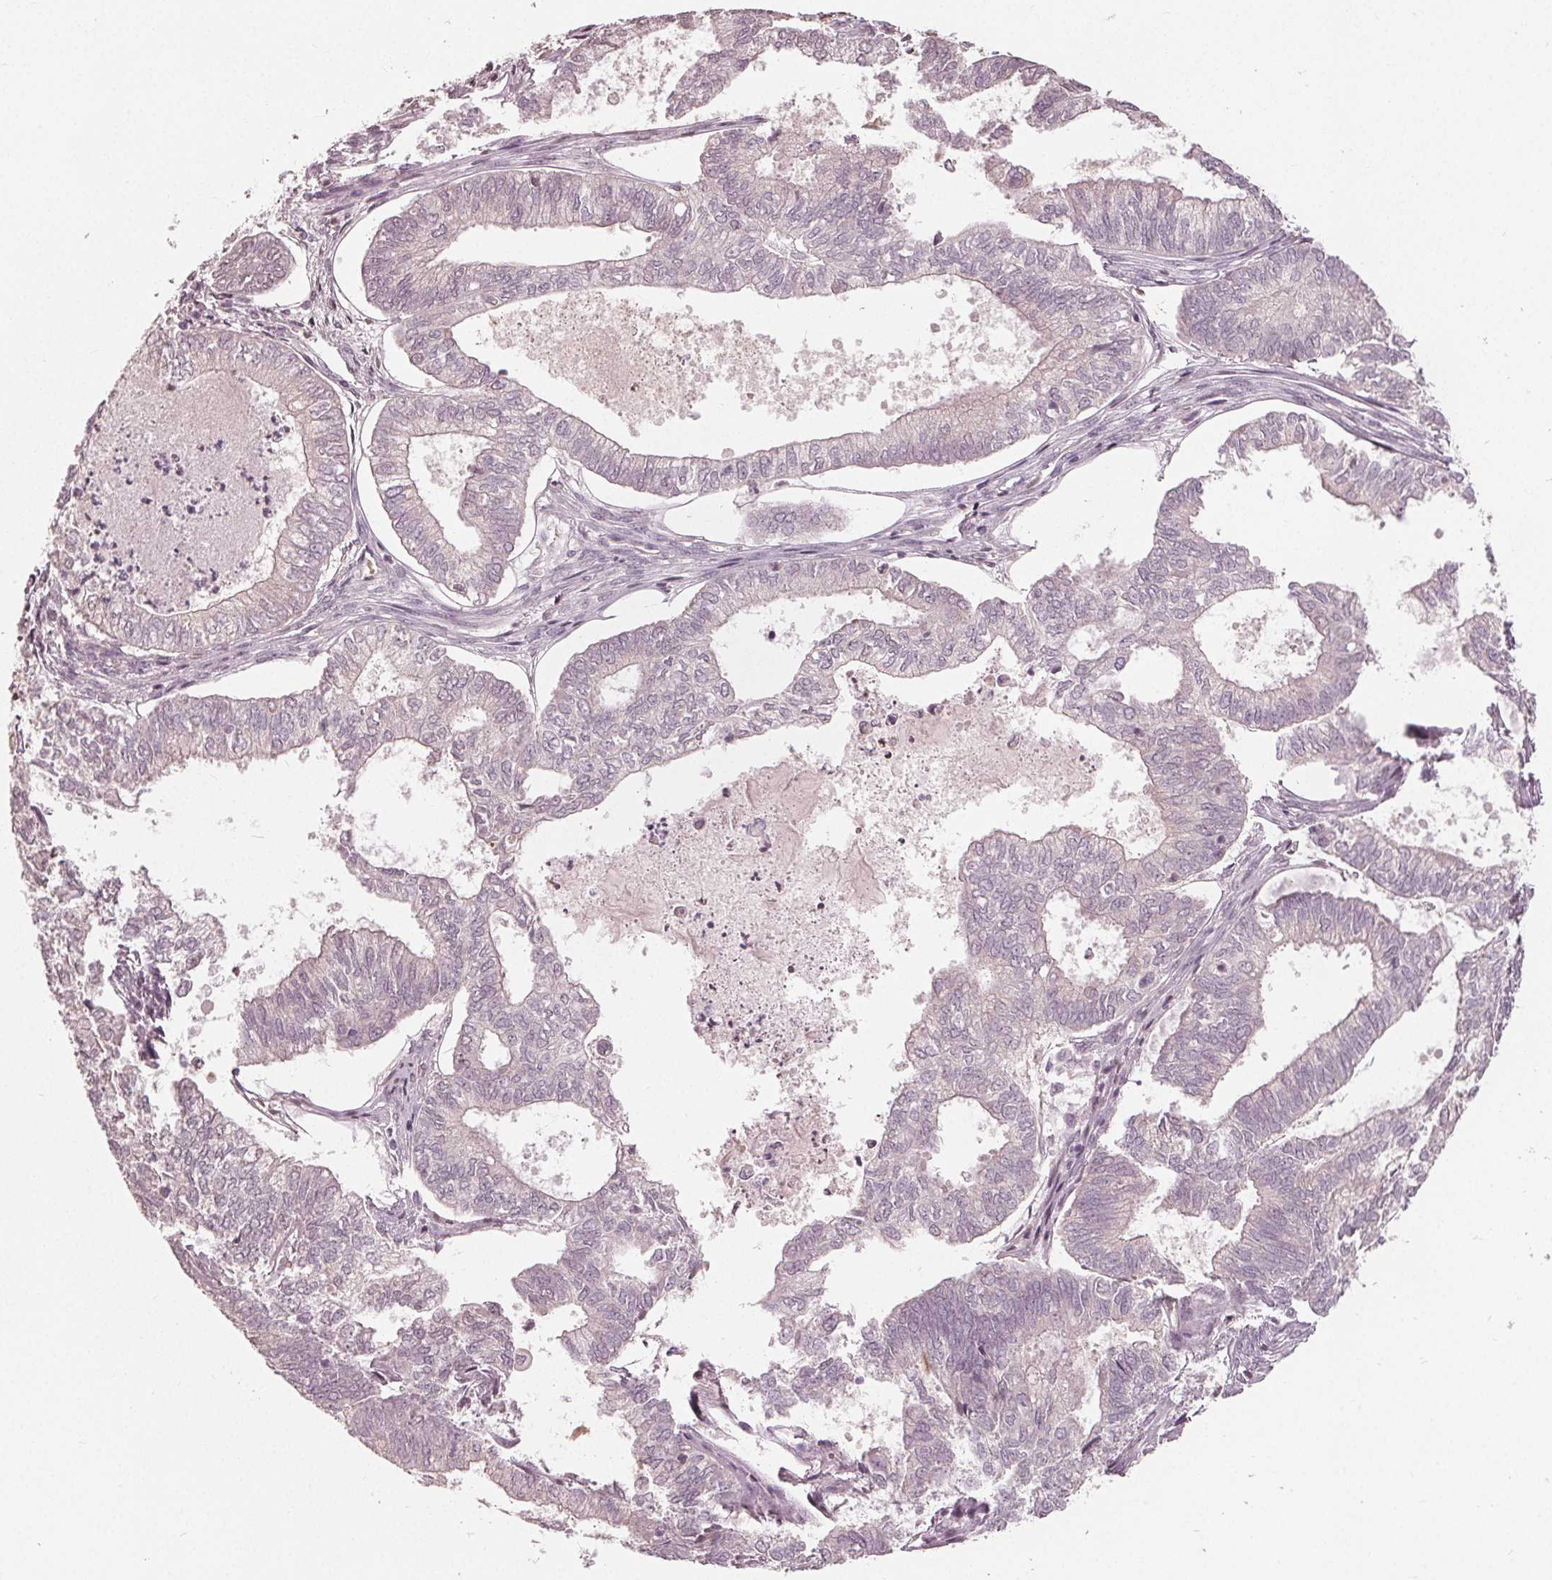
{"staining": {"intensity": "negative", "quantity": "none", "location": "none"}, "tissue": "ovarian cancer", "cell_type": "Tumor cells", "image_type": "cancer", "snomed": [{"axis": "morphology", "description": "Carcinoma, endometroid"}, {"axis": "topography", "description": "Ovary"}], "caption": "Immunohistochemical staining of ovarian cancer (endometroid carcinoma) demonstrates no significant staining in tumor cells.", "gene": "CXCL16", "patient": {"sex": "female", "age": 64}}